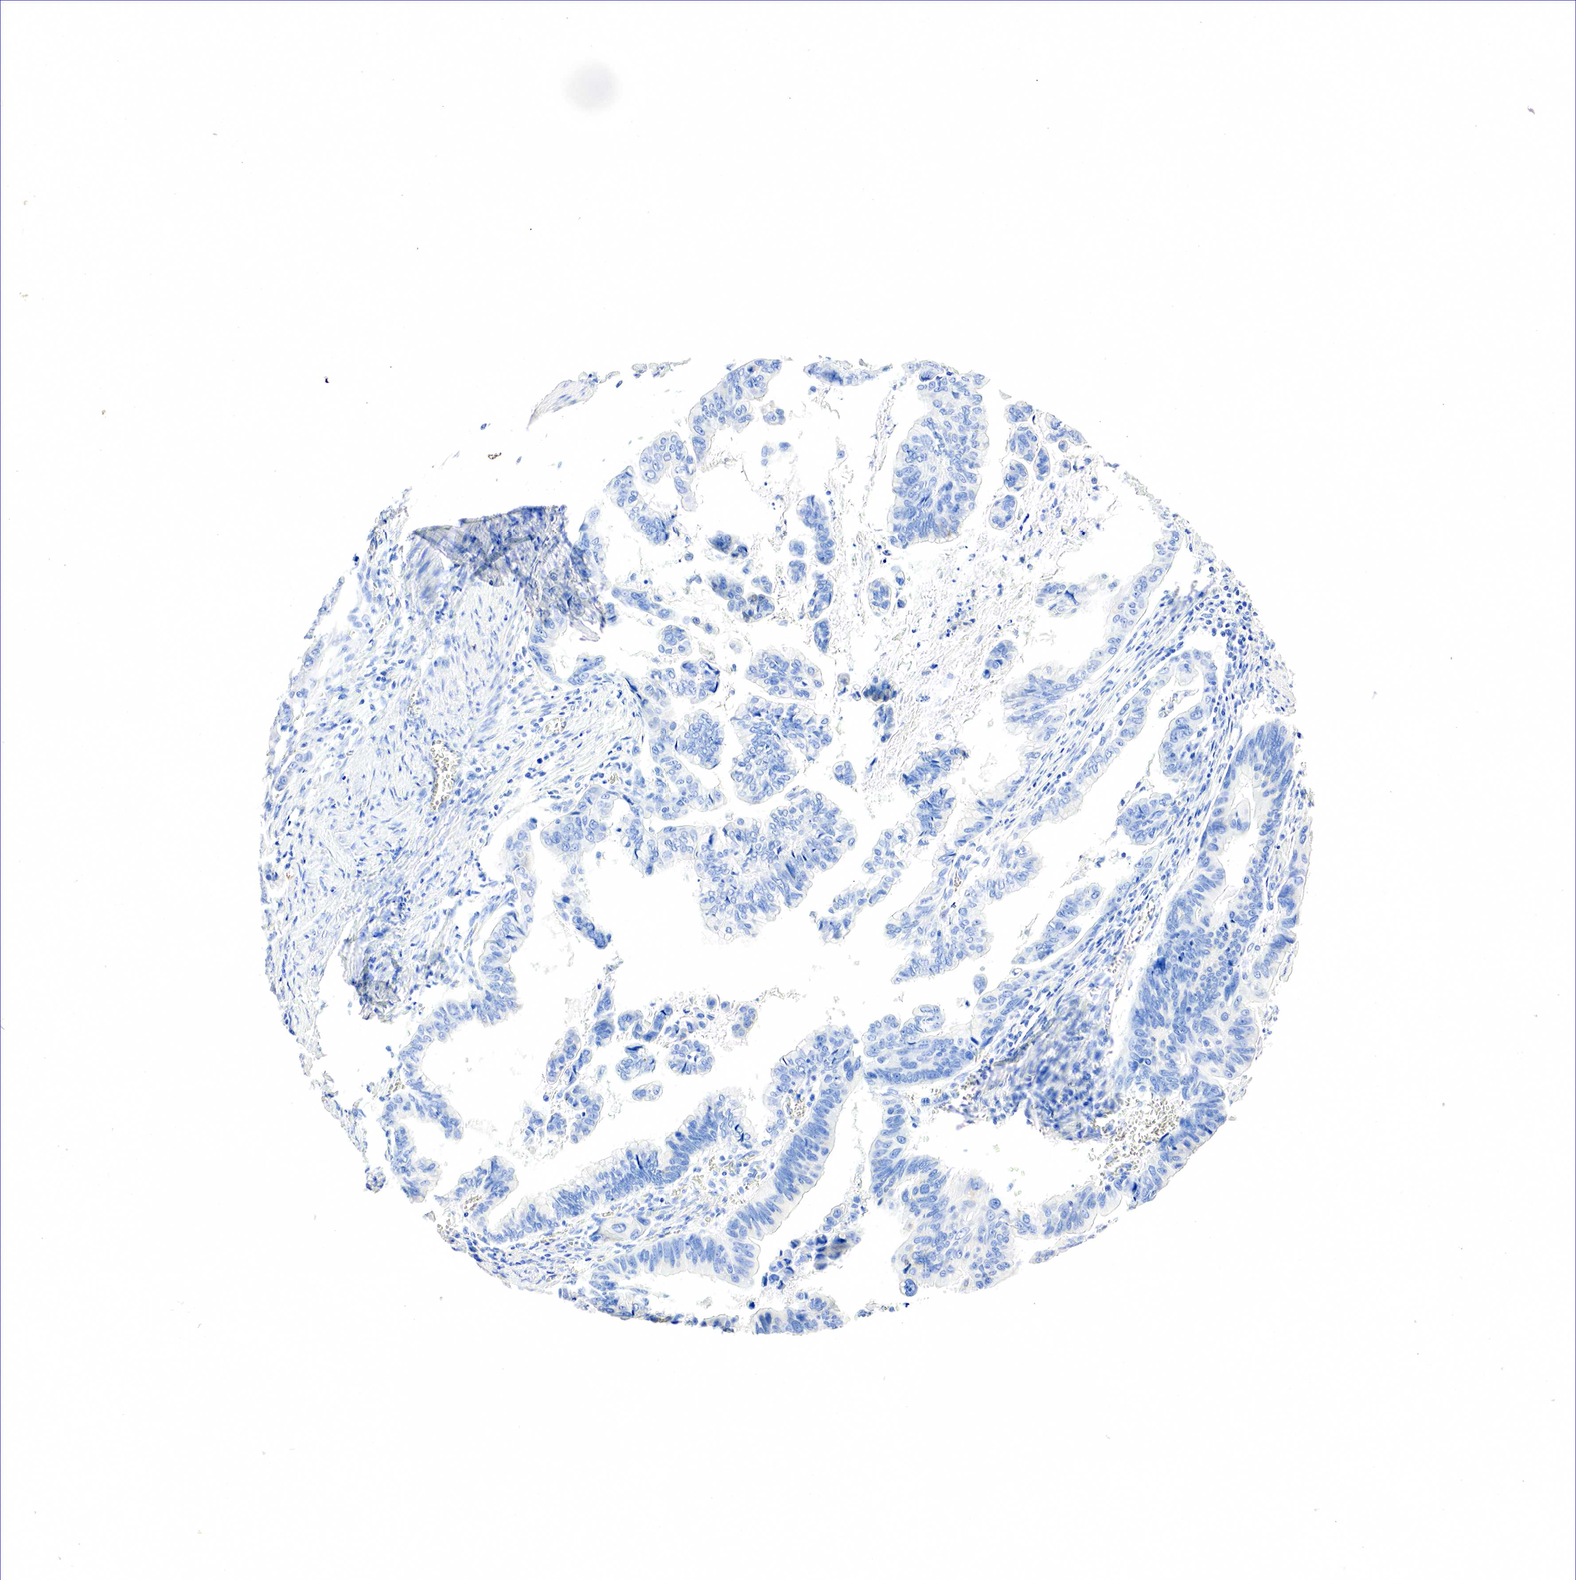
{"staining": {"intensity": "negative", "quantity": "none", "location": "none"}, "tissue": "stomach cancer", "cell_type": "Tumor cells", "image_type": "cancer", "snomed": [{"axis": "morphology", "description": "Adenocarcinoma, NOS"}, {"axis": "topography", "description": "Stomach, upper"}], "caption": "Immunohistochemistry micrograph of human stomach cancer stained for a protein (brown), which reveals no expression in tumor cells.", "gene": "SST", "patient": {"sex": "male", "age": 80}}